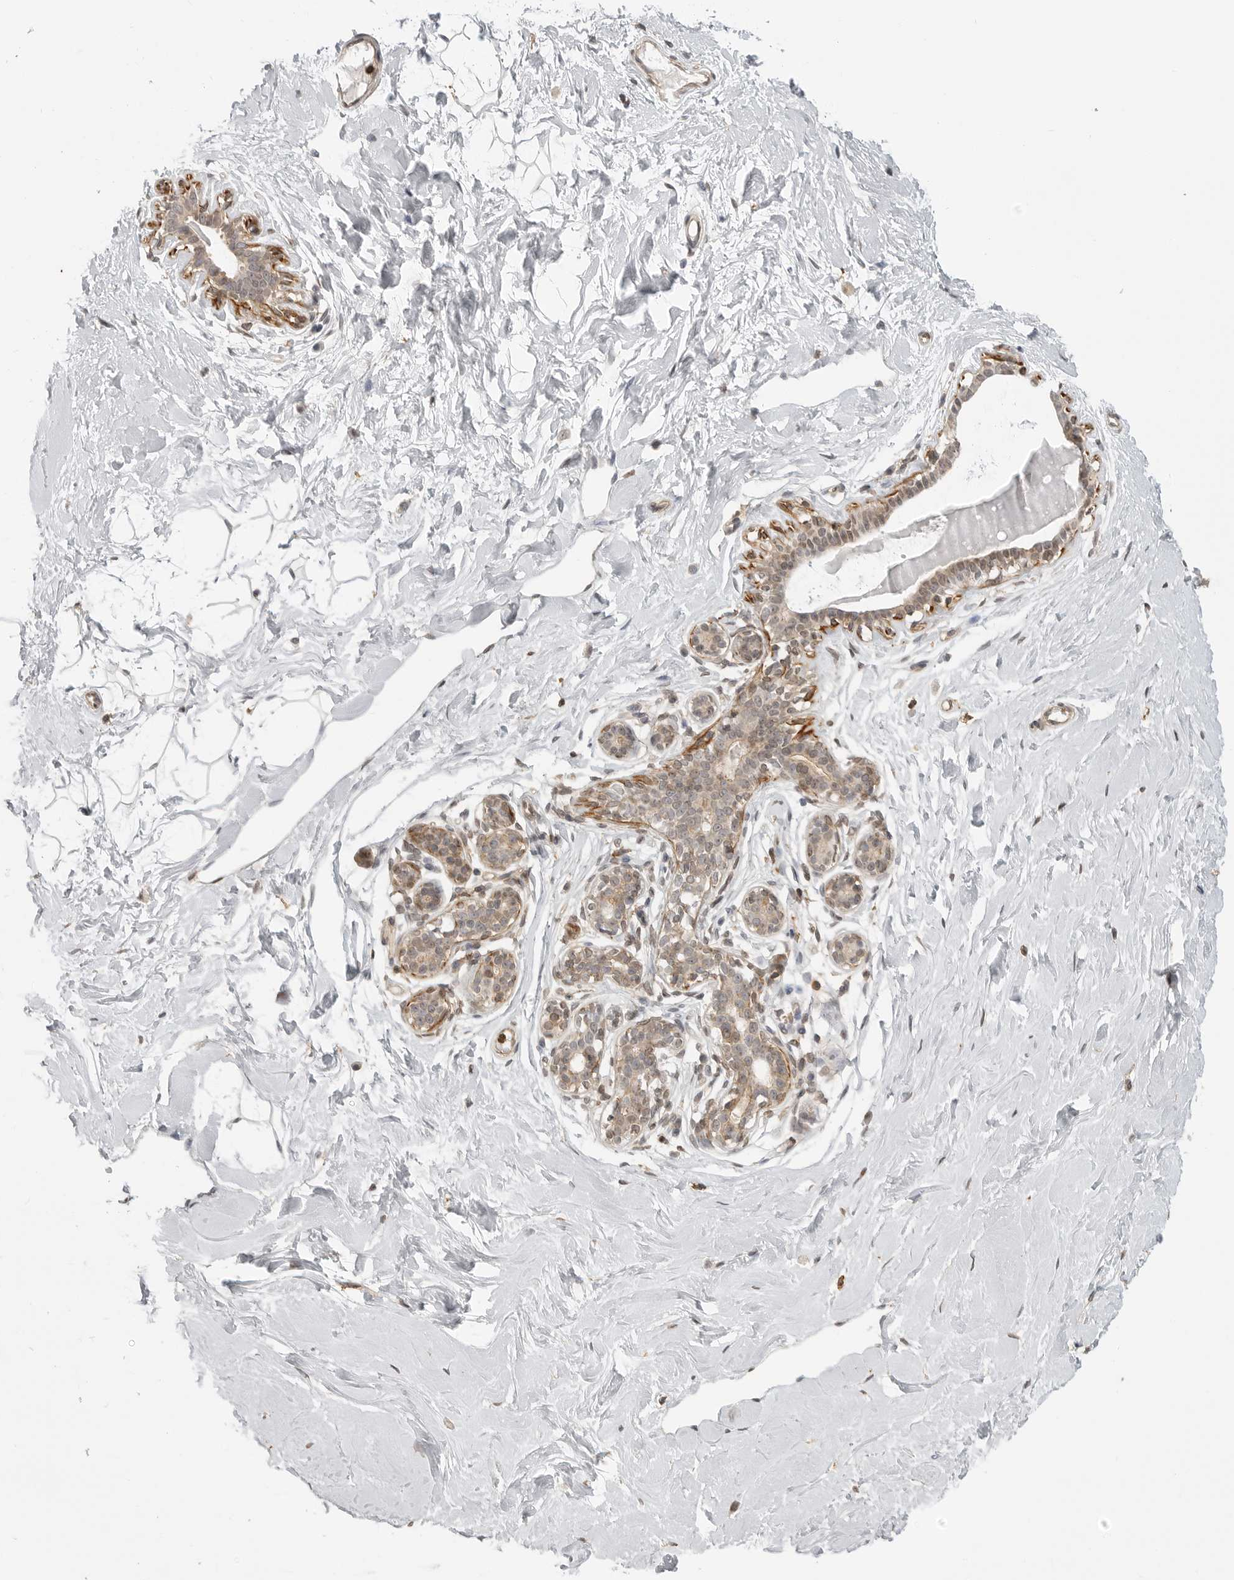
{"staining": {"intensity": "negative", "quantity": "none", "location": "none"}, "tissue": "breast", "cell_type": "Adipocytes", "image_type": "normal", "snomed": [{"axis": "morphology", "description": "Normal tissue, NOS"}, {"axis": "morphology", "description": "Adenoma, NOS"}, {"axis": "topography", "description": "Breast"}], "caption": "IHC photomicrograph of benign human breast stained for a protein (brown), which reveals no expression in adipocytes.", "gene": "GPC2", "patient": {"sex": "female", "age": 23}}